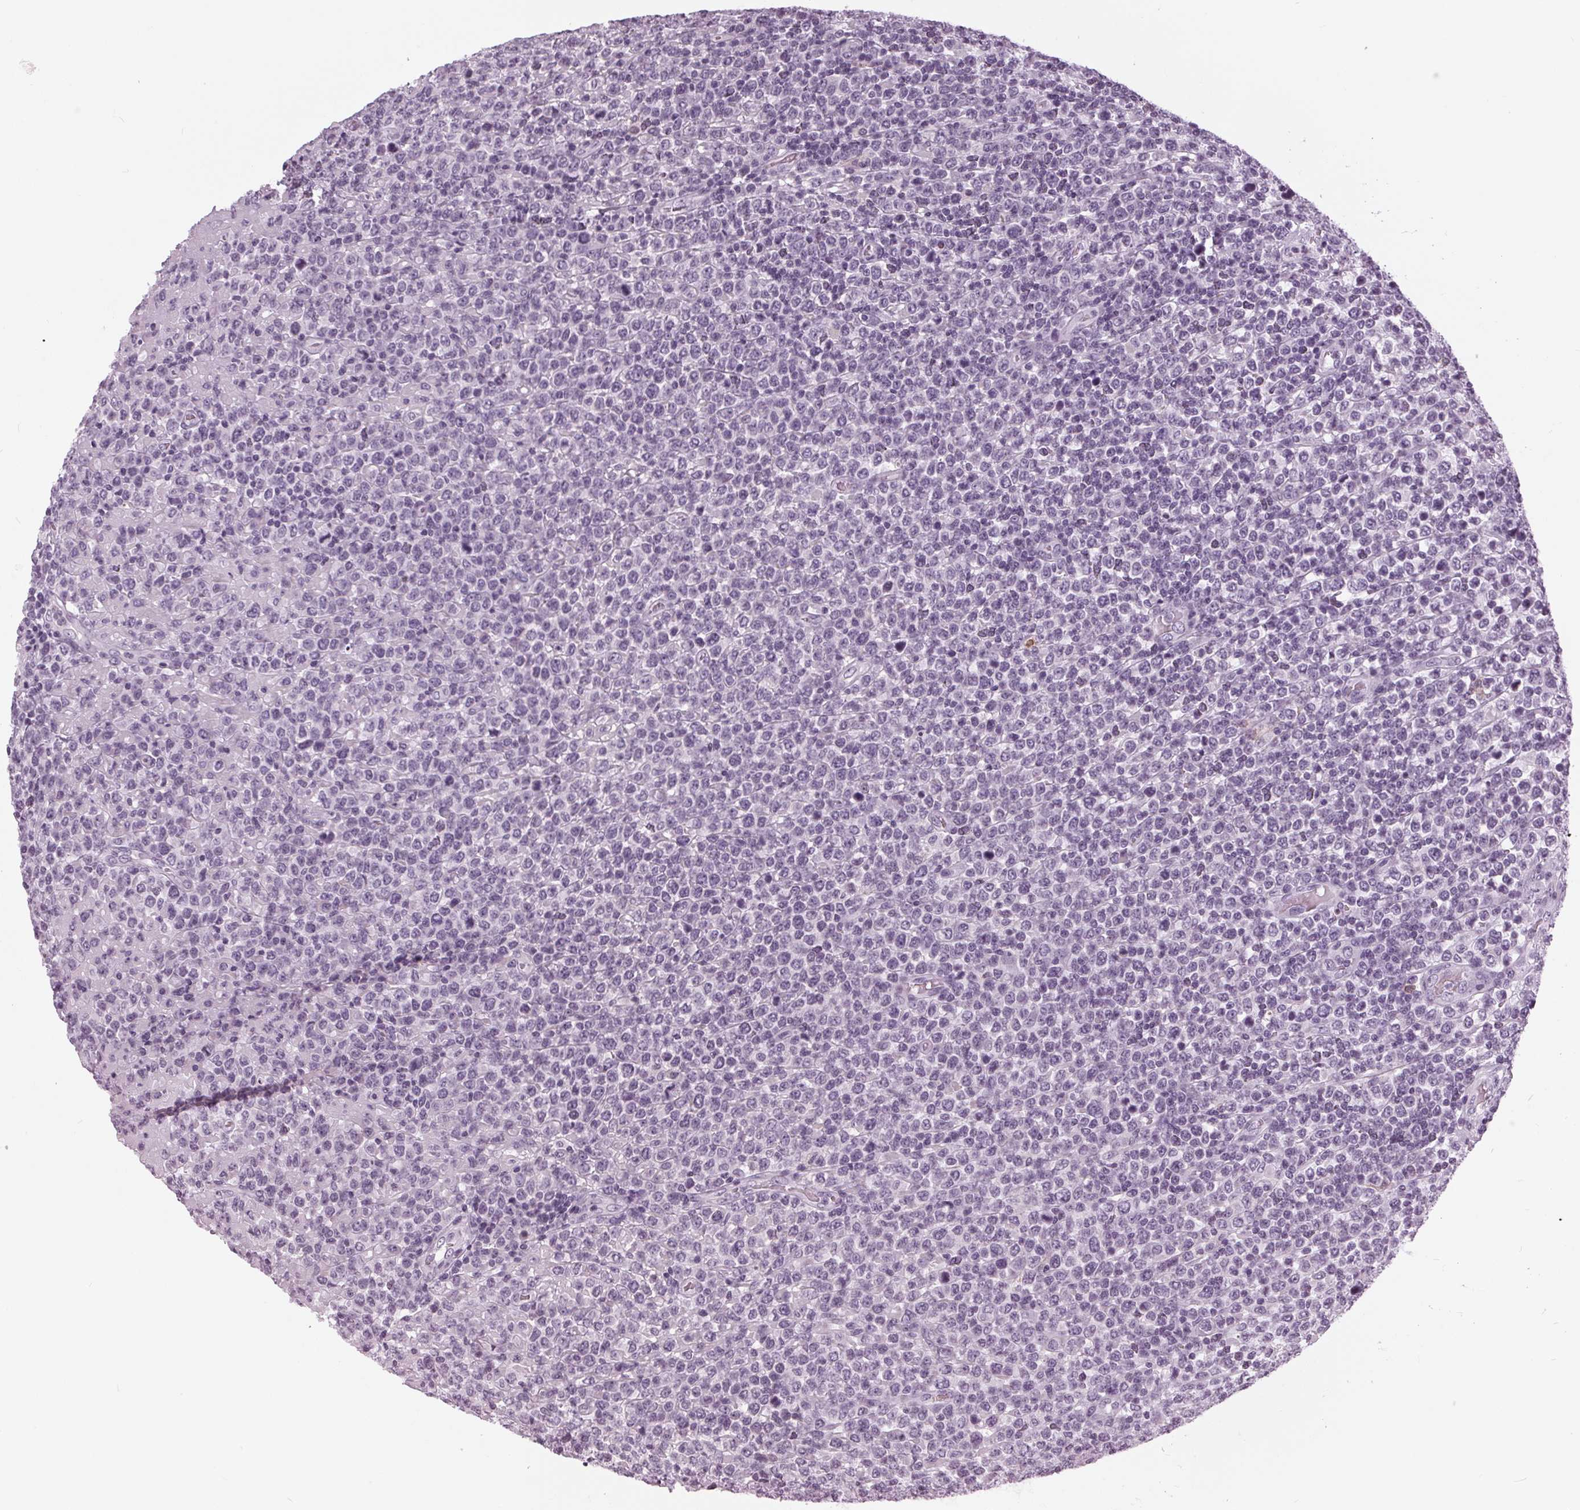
{"staining": {"intensity": "negative", "quantity": "none", "location": "none"}, "tissue": "lymphoma", "cell_type": "Tumor cells", "image_type": "cancer", "snomed": [{"axis": "morphology", "description": "Malignant lymphoma, non-Hodgkin's type, High grade"}, {"axis": "topography", "description": "Soft tissue"}], "caption": "There is no significant staining in tumor cells of lymphoma.", "gene": "SLC9A4", "patient": {"sex": "female", "age": 56}}